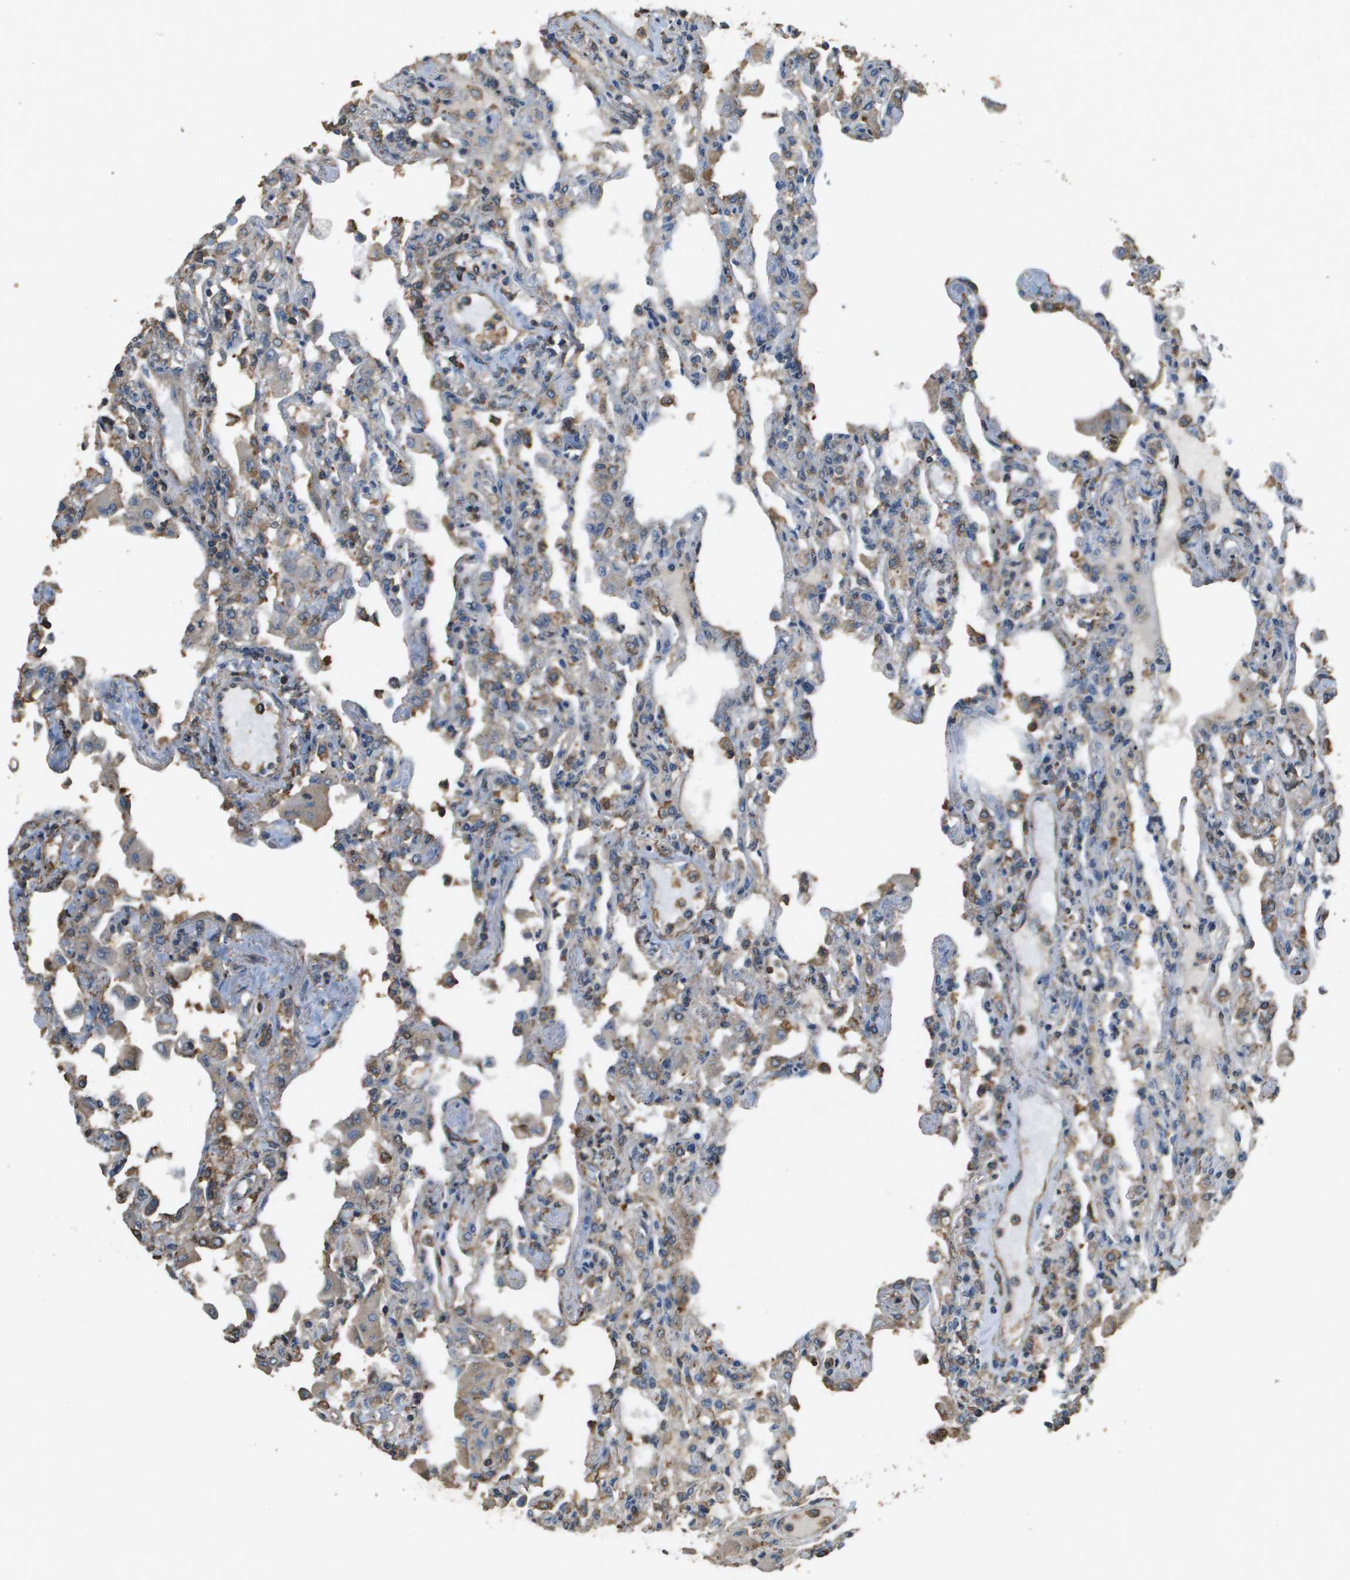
{"staining": {"intensity": "weak", "quantity": "<25%", "location": "cytoplasmic/membranous"}, "tissue": "lung", "cell_type": "Alveolar cells", "image_type": "normal", "snomed": [{"axis": "morphology", "description": "Normal tissue, NOS"}, {"axis": "topography", "description": "Bronchus"}, {"axis": "topography", "description": "Lung"}], "caption": "This is an immunohistochemistry histopathology image of normal lung. There is no staining in alveolar cells.", "gene": "MS4A7", "patient": {"sex": "female", "age": 49}}